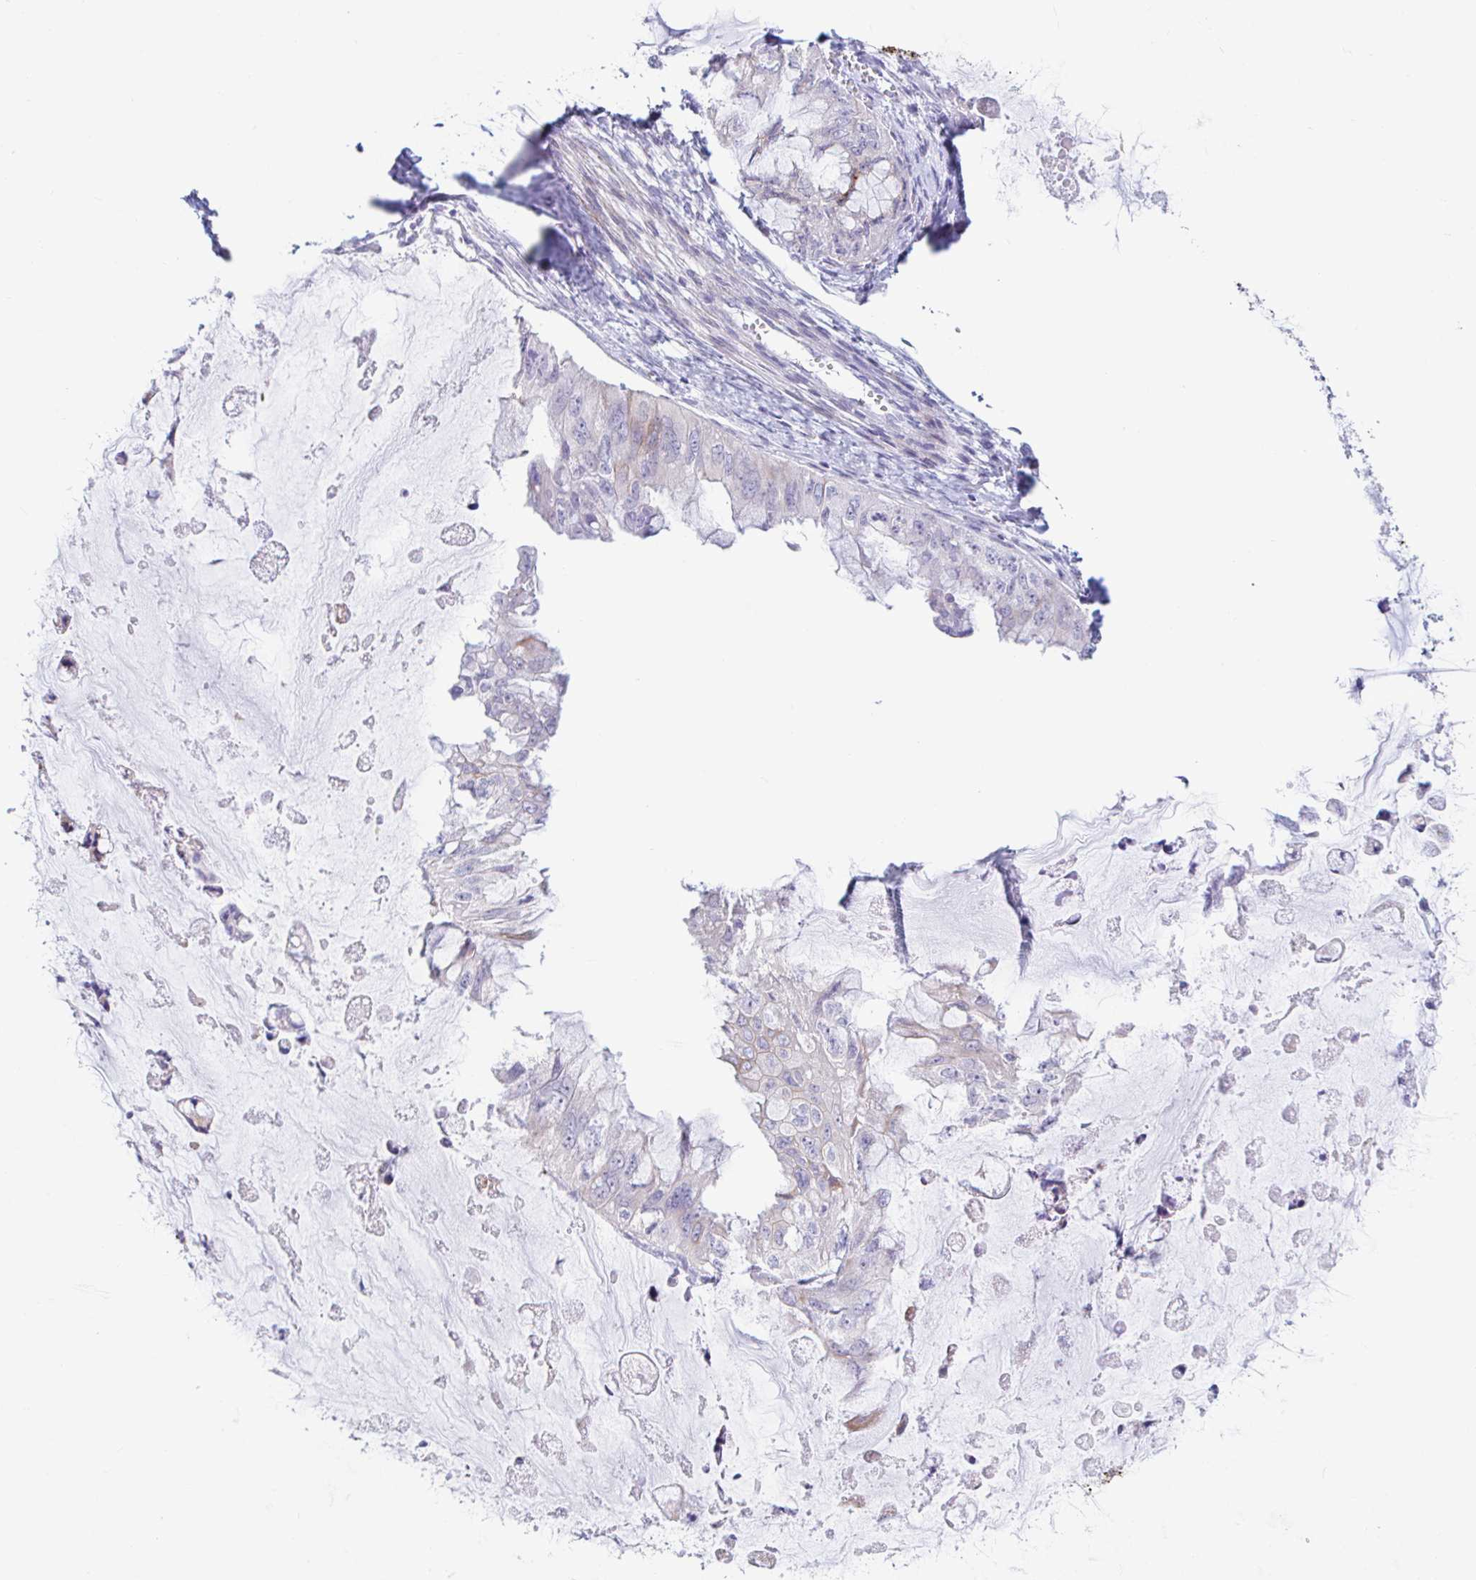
{"staining": {"intensity": "moderate", "quantity": "<25%", "location": "cytoplasmic/membranous"}, "tissue": "ovarian cancer", "cell_type": "Tumor cells", "image_type": "cancer", "snomed": [{"axis": "morphology", "description": "Cystadenocarcinoma, mucinous, NOS"}, {"axis": "topography", "description": "Ovary"}], "caption": "Ovarian cancer (mucinous cystadenocarcinoma) tissue displays moderate cytoplasmic/membranous expression in approximately <25% of tumor cells, visualized by immunohistochemistry.", "gene": "NBPF3", "patient": {"sex": "female", "age": 72}}